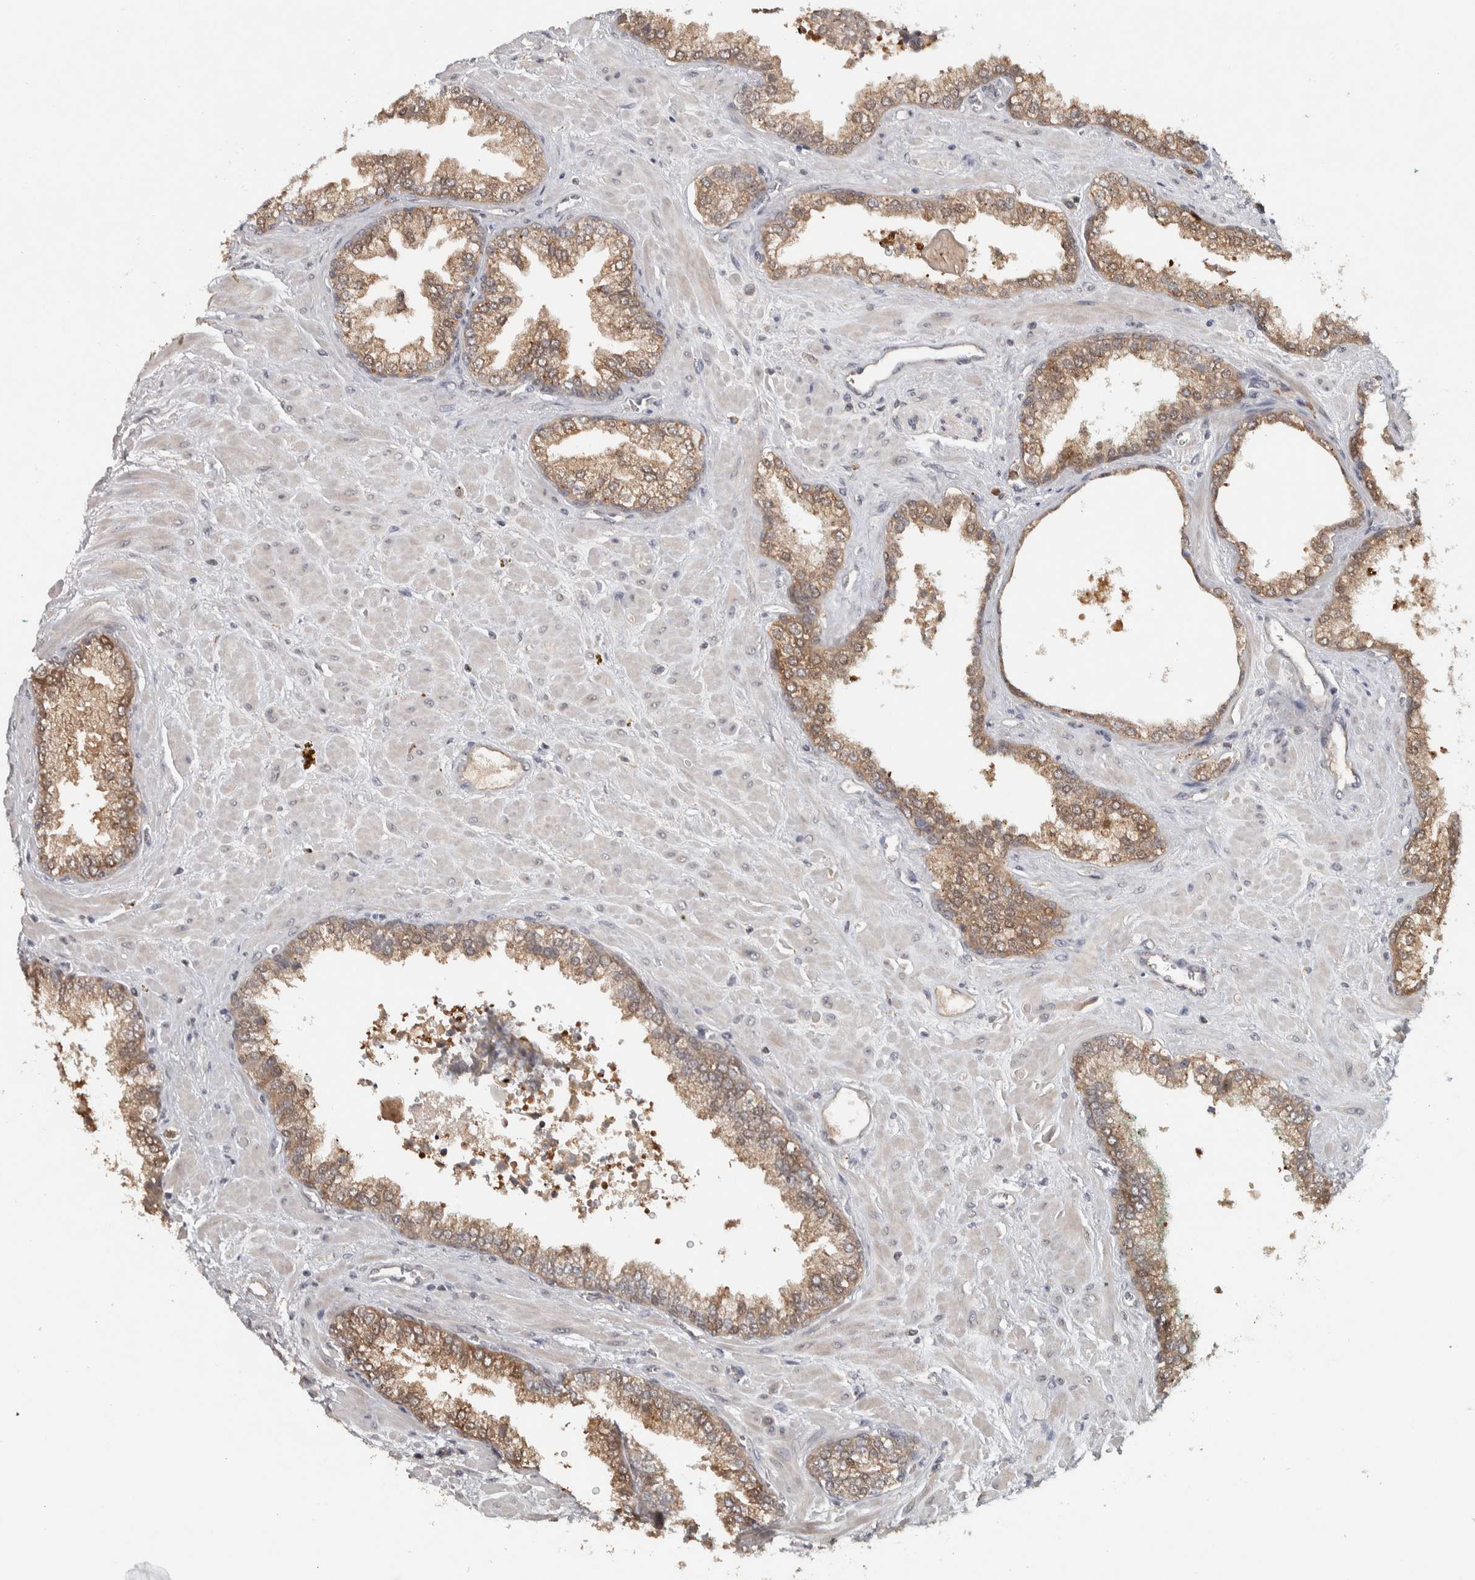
{"staining": {"intensity": "weak", "quantity": ">75%", "location": "cytoplasmic/membranous"}, "tissue": "prostate cancer", "cell_type": "Tumor cells", "image_type": "cancer", "snomed": [{"axis": "morphology", "description": "Adenocarcinoma, Low grade"}, {"axis": "topography", "description": "Prostate"}], "caption": "There is low levels of weak cytoplasmic/membranous positivity in tumor cells of prostate cancer (low-grade adenocarcinoma), as demonstrated by immunohistochemical staining (brown color).", "gene": "EIF3H", "patient": {"sex": "male", "age": 71}}